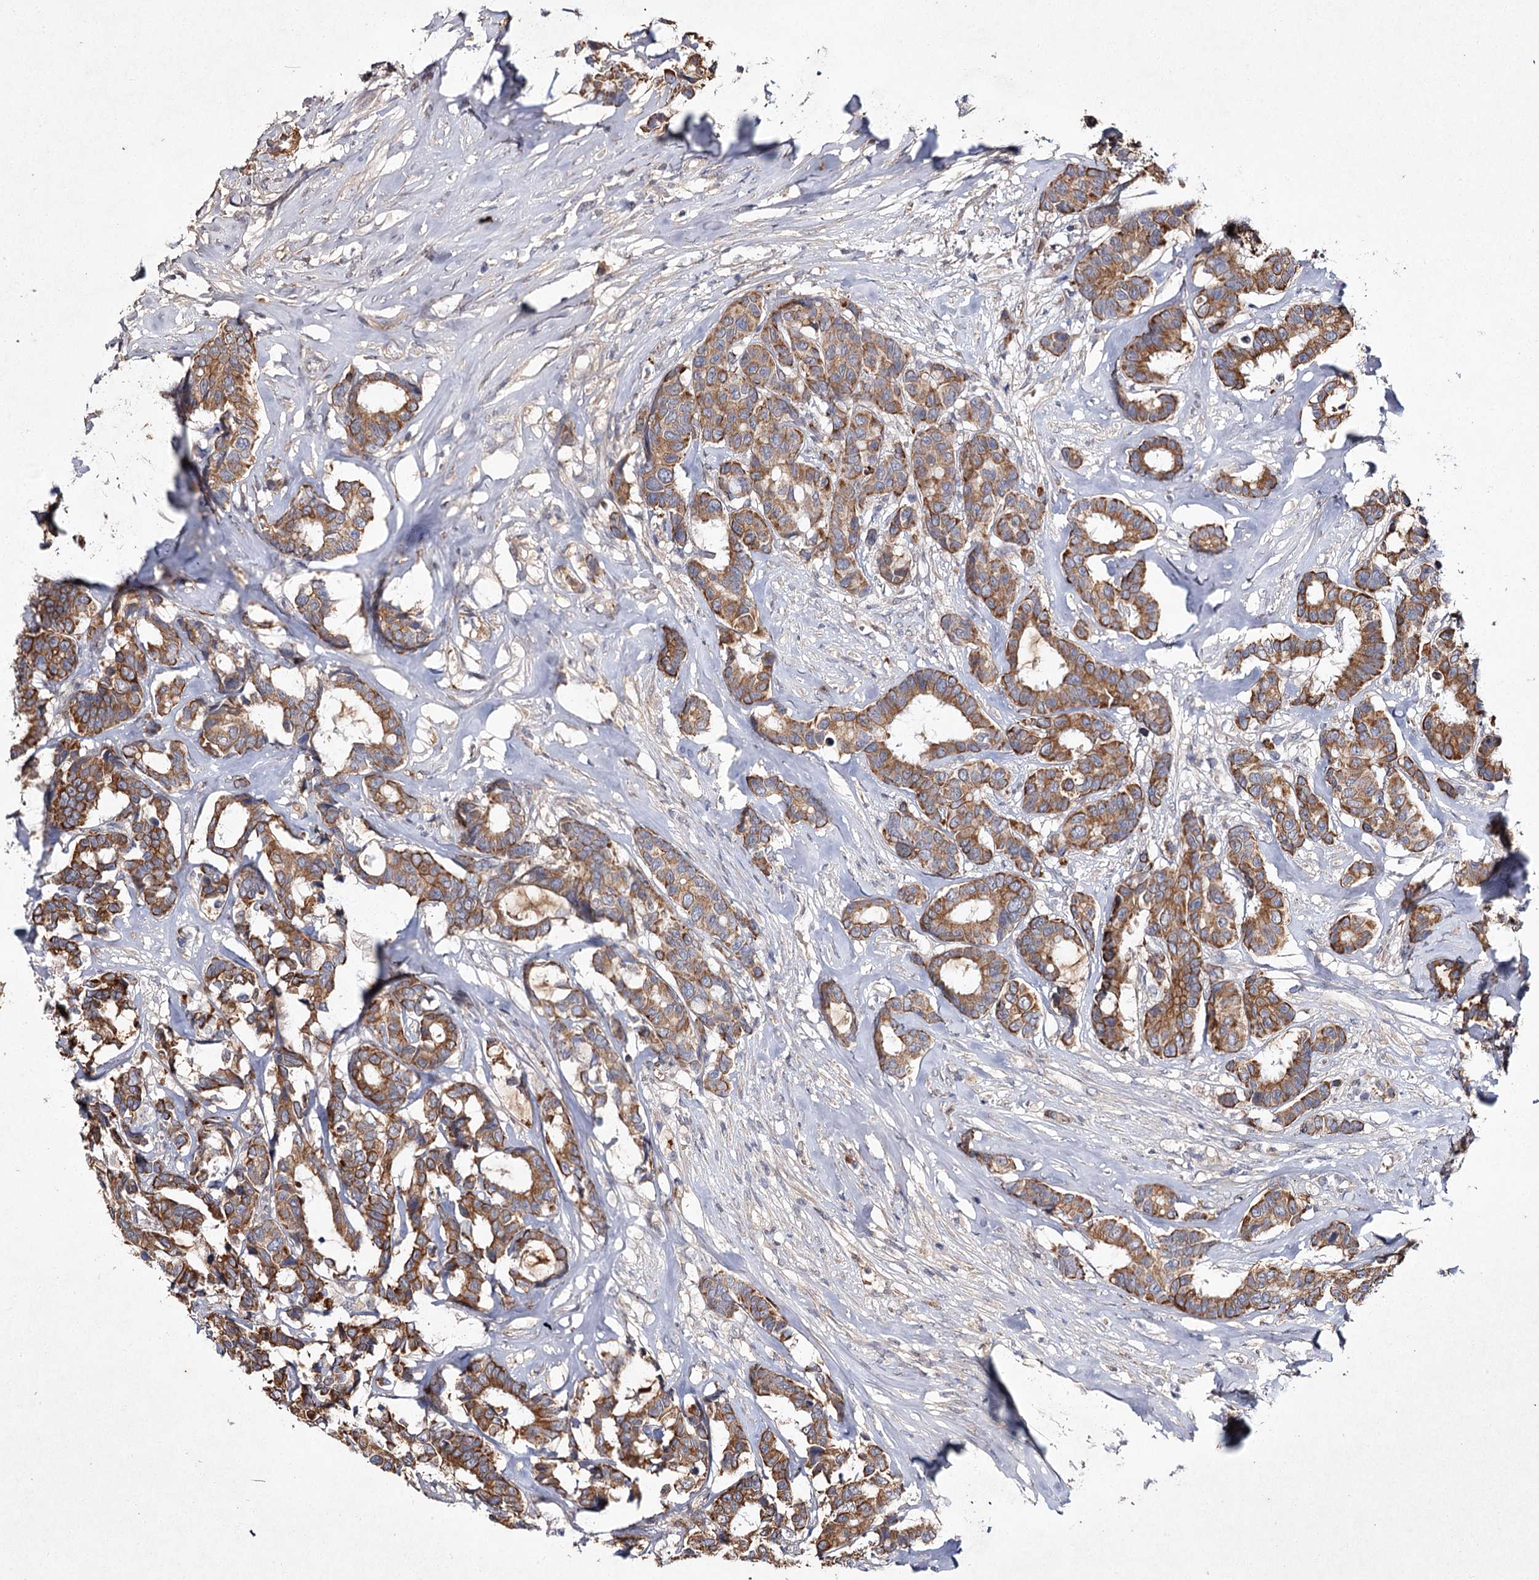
{"staining": {"intensity": "moderate", "quantity": ">75%", "location": "cytoplasmic/membranous"}, "tissue": "breast cancer", "cell_type": "Tumor cells", "image_type": "cancer", "snomed": [{"axis": "morphology", "description": "Duct carcinoma"}, {"axis": "topography", "description": "Breast"}], "caption": "Breast cancer was stained to show a protein in brown. There is medium levels of moderate cytoplasmic/membranous staining in about >75% of tumor cells. Nuclei are stained in blue.", "gene": "MFN1", "patient": {"sex": "female", "age": 87}}